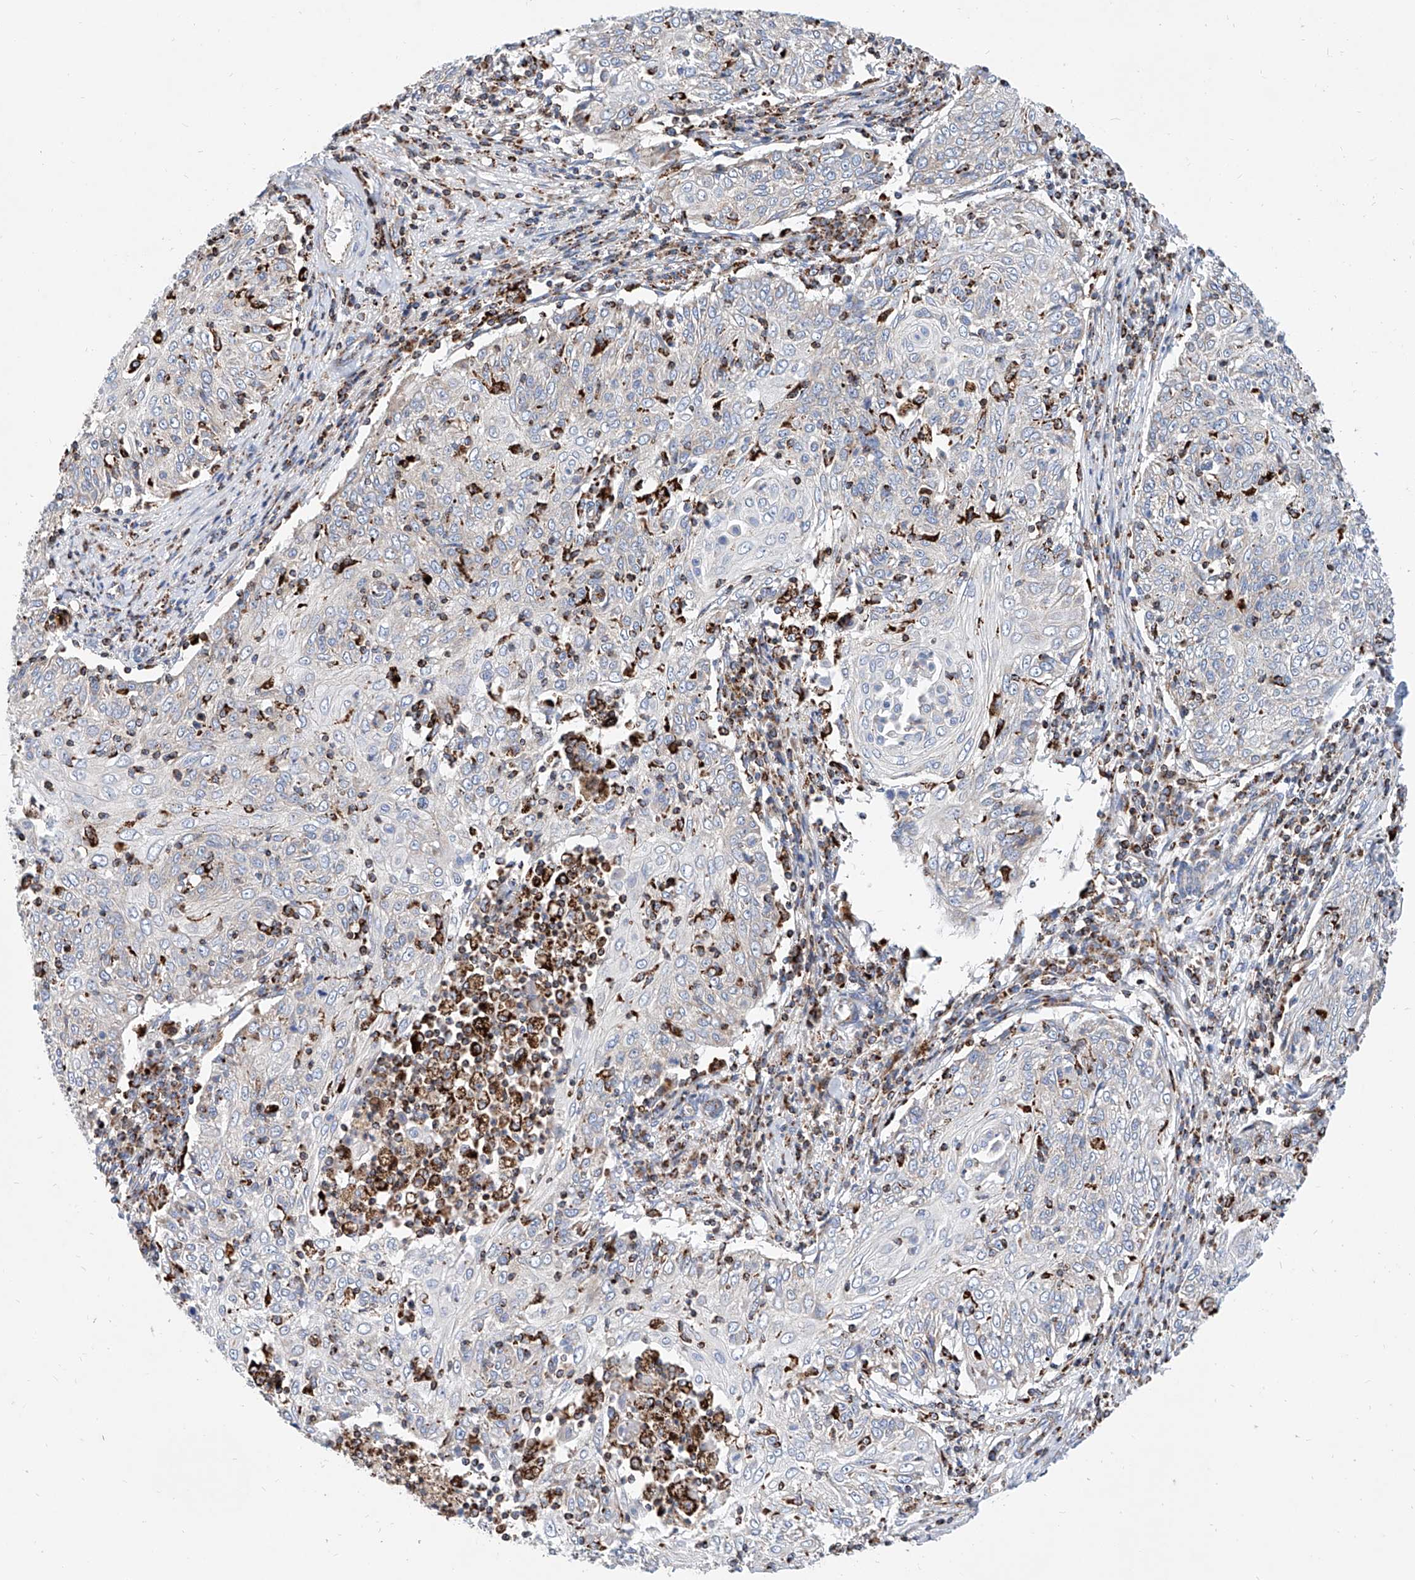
{"staining": {"intensity": "negative", "quantity": "none", "location": "none"}, "tissue": "cervical cancer", "cell_type": "Tumor cells", "image_type": "cancer", "snomed": [{"axis": "morphology", "description": "Squamous cell carcinoma, NOS"}, {"axis": "topography", "description": "Cervix"}], "caption": "An IHC micrograph of squamous cell carcinoma (cervical) is shown. There is no staining in tumor cells of squamous cell carcinoma (cervical). Brightfield microscopy of IHC stained with DAB (brown) and hematoxylin (blue), captured at high magnification.", "gene": "CPNE5", "patient": {"sex": "female", "age": 48}}